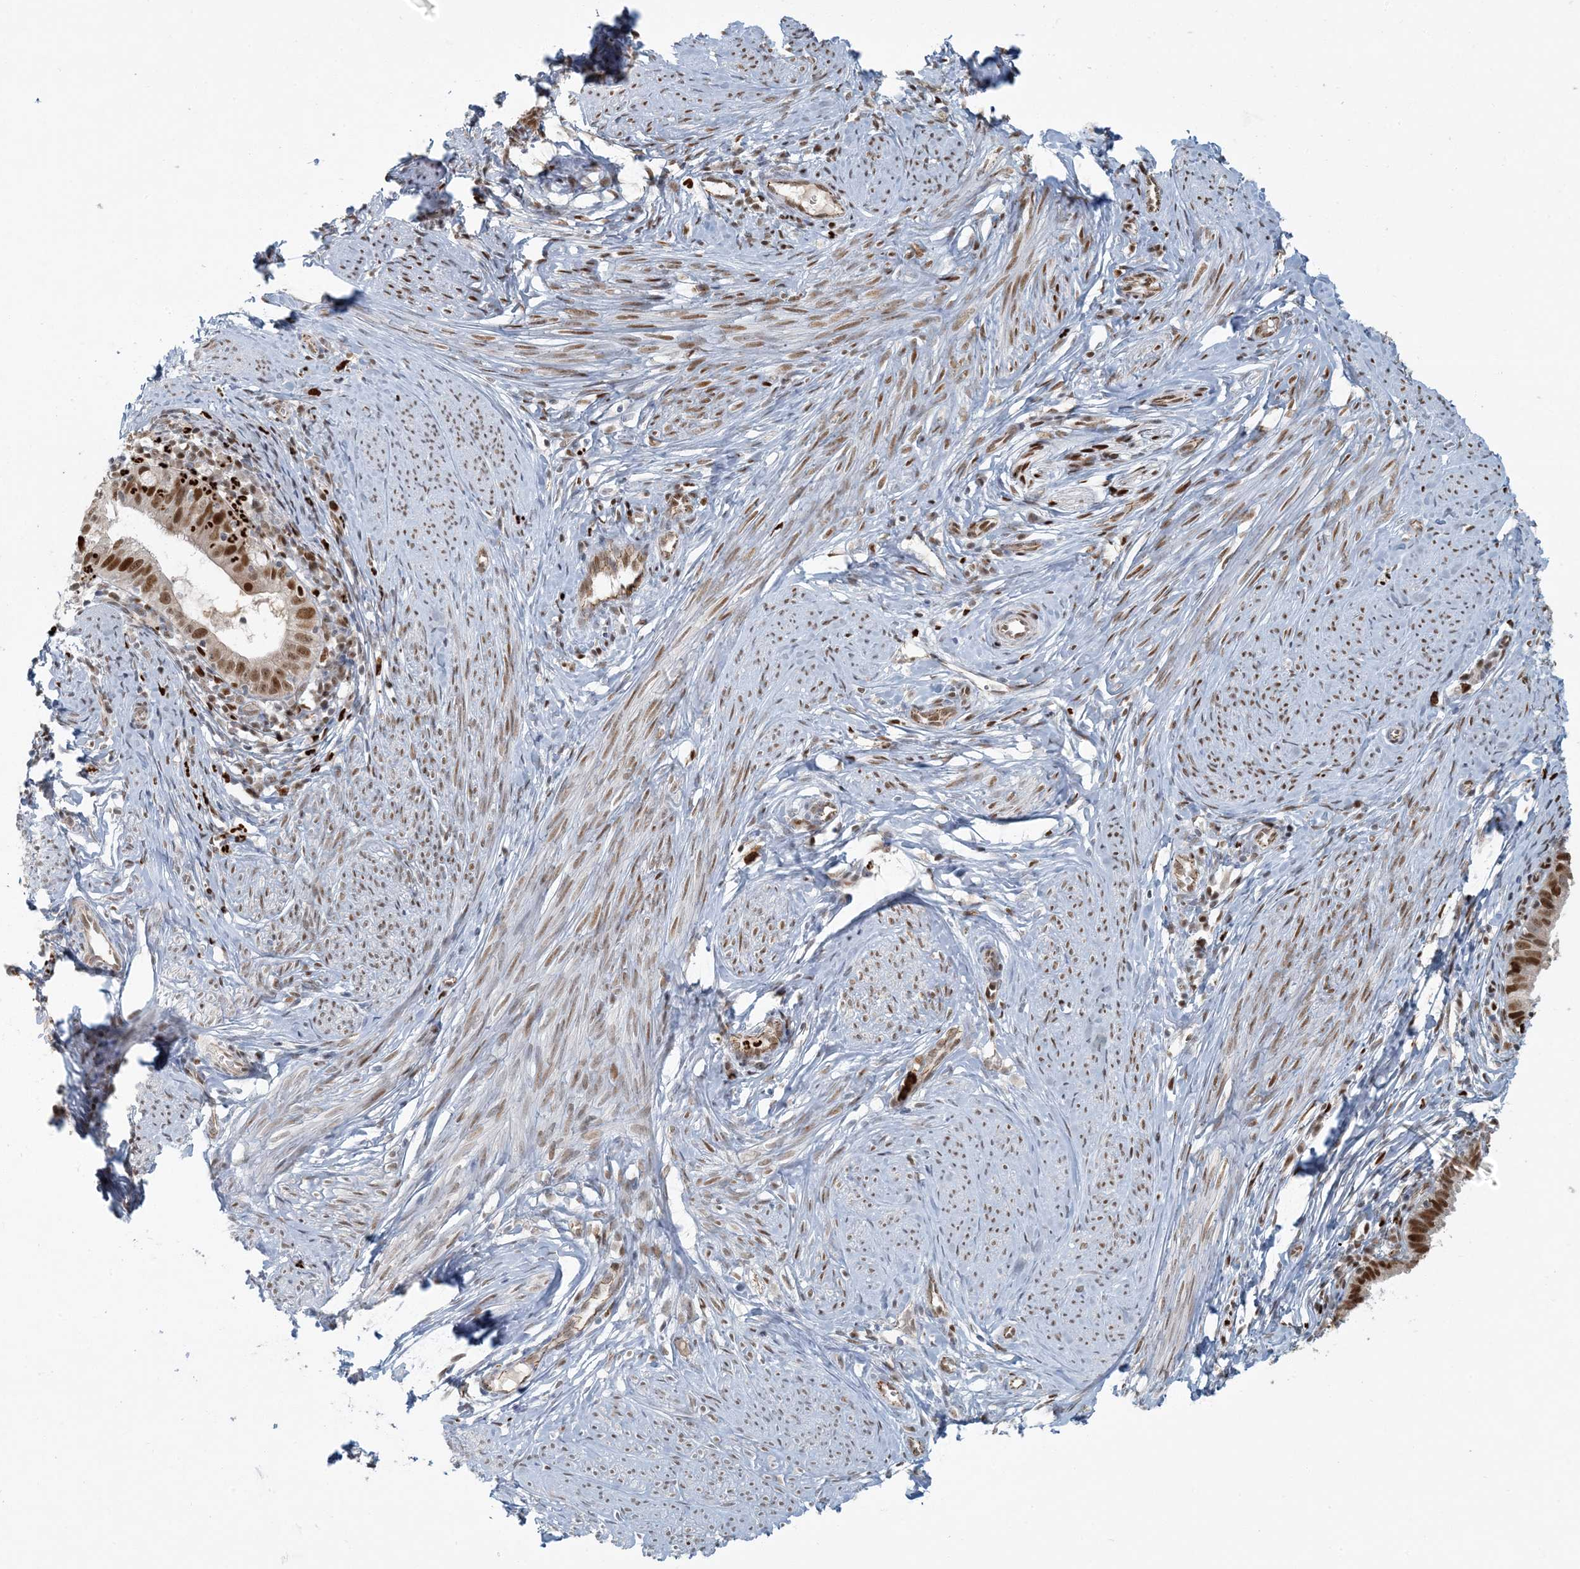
{"staining": {"intensity": "strong", "quantity": ">75%", "location": "nuclear"}, "tissue": "cervical cancer", "cell_type": "Tumor cells", "image_type": "cancer", "snomed": [{"axis": "morphology", "description": "Adenocarcinoma, NOS"}, {"axis": "topography", "description": "Cervix"}], "caption": "Adenocarcinoma (cervical) tissue reveals strong nuclear positivity in approximately >75% of tumor cells, visualized by immunohistochemistry.", "gene": "AK9", "patient": {"sex": "female", "age": 36}}